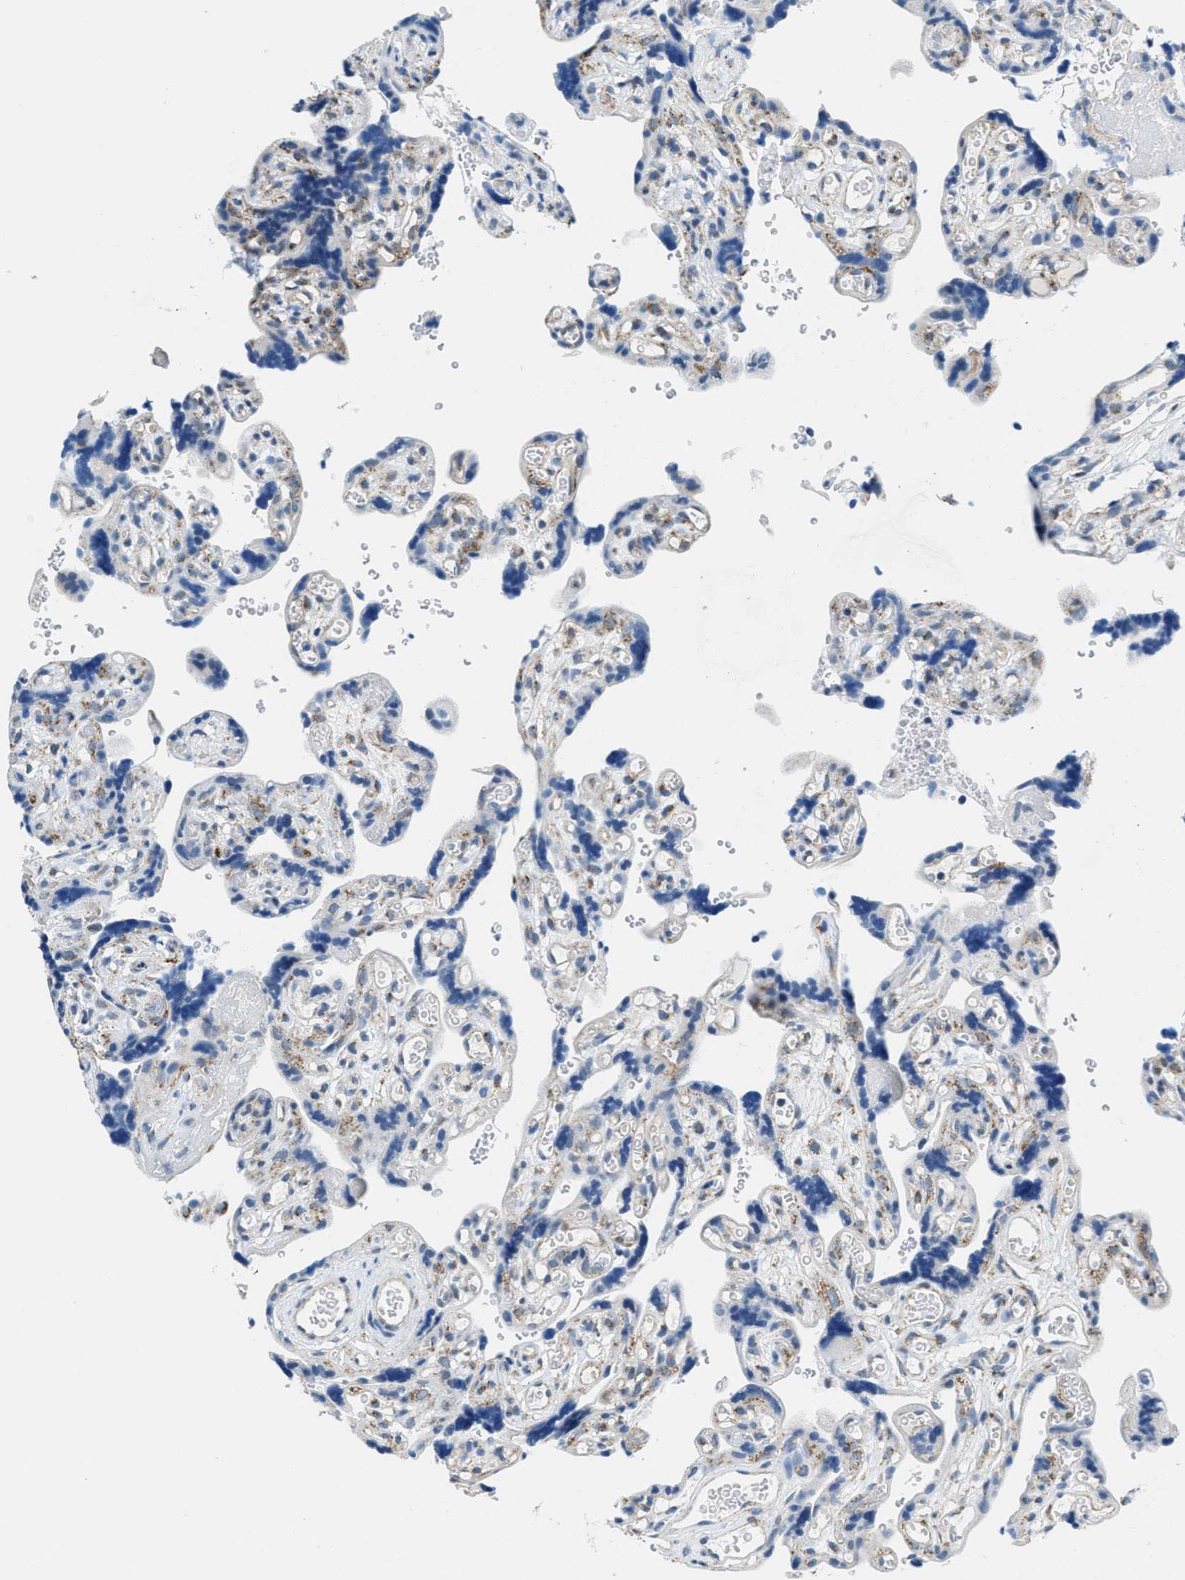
{"staining": {"intensity": "moderate", "quantity": ">75%", "location": "cytoplasmic/membranous"}, "tissue": "placenta", "cell_type": "Decidual cells", "image_type": "normal", "snomed": [{"axis": "morphology", "description": "Normal tissue, NOS"}, {"axis": "topography", "description": "Placenta"}], "caption": "Decidual cells exhibit medium levels of moderate cytoplasmic/membranous positivity in about >75% of cells in unremarkable placenta.", "gene": "TOMM70", "patient": {"sex": "female", "age": 30}}